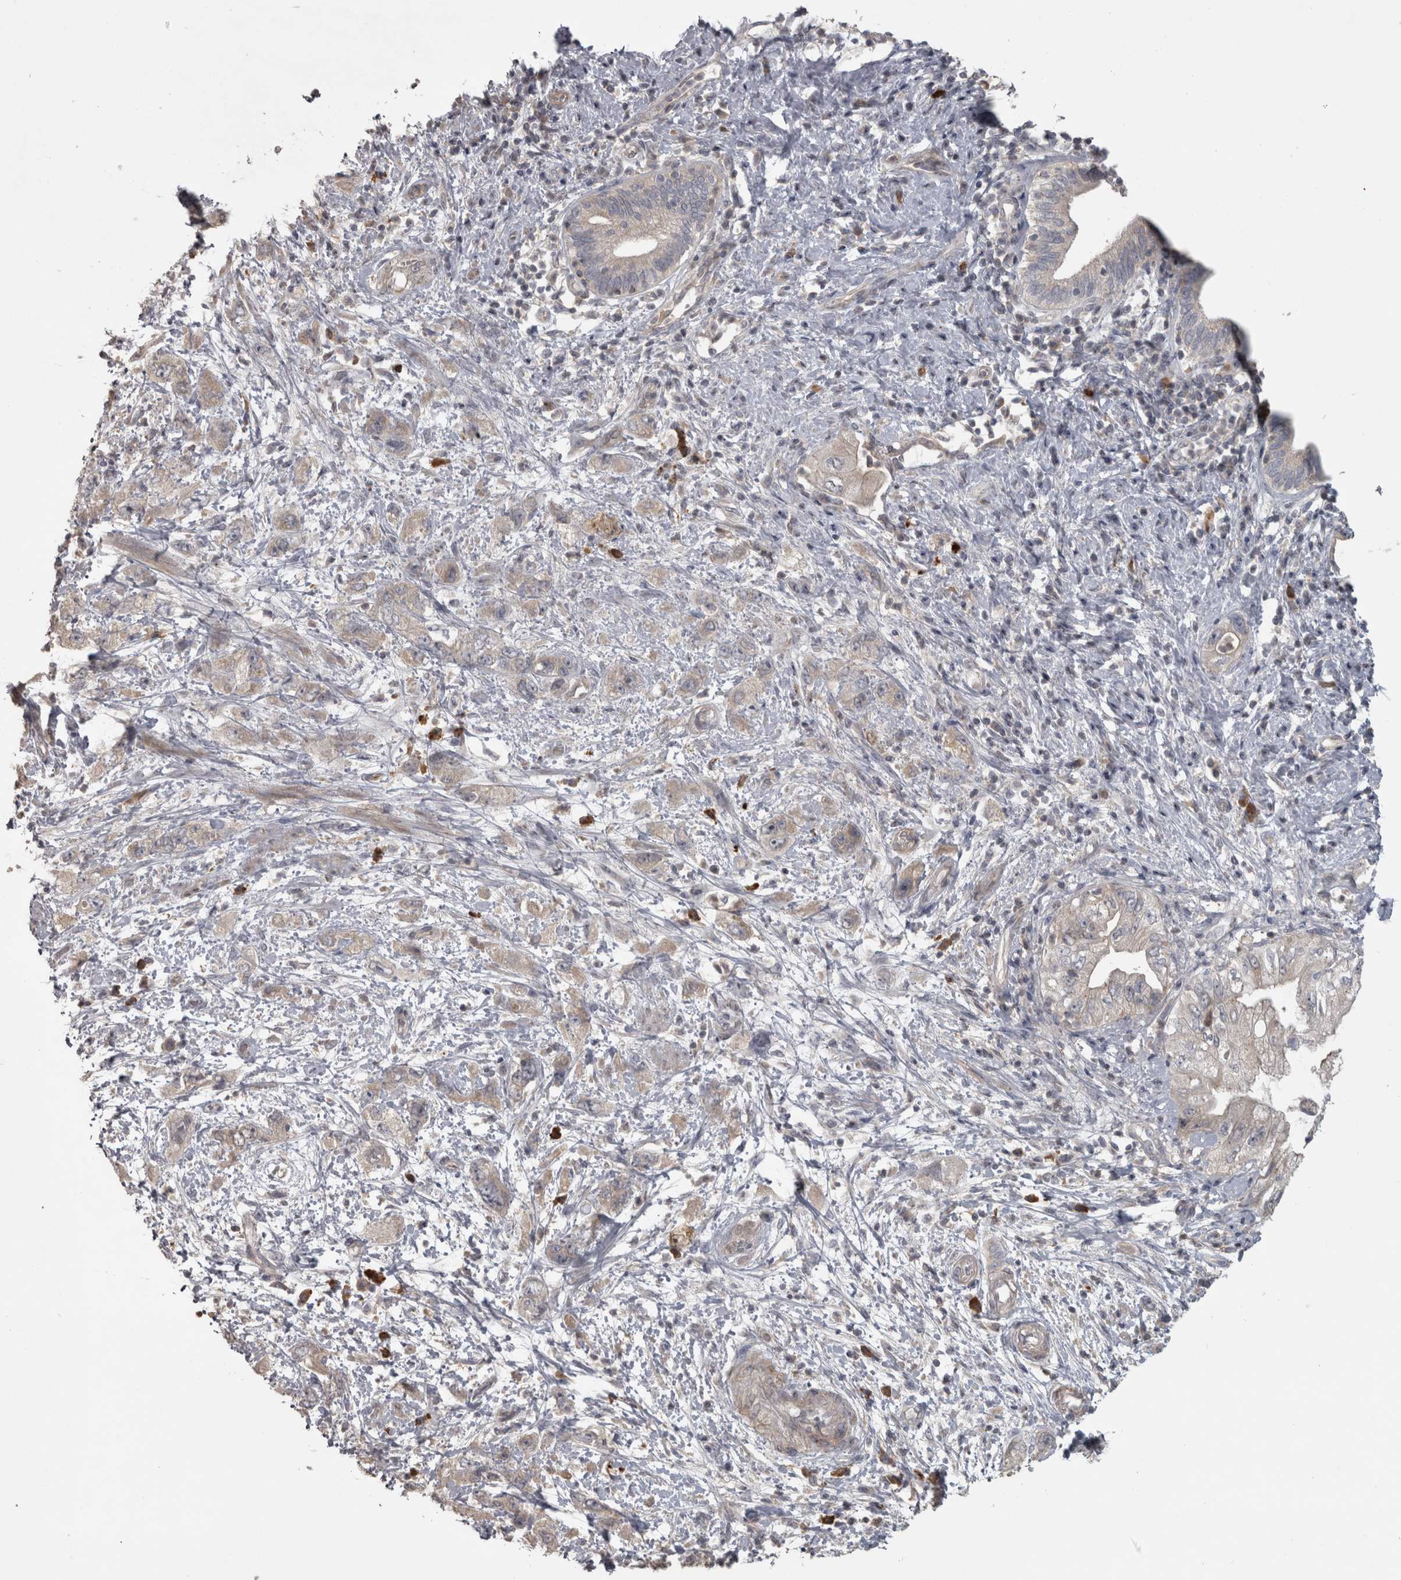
{"staining": {"intensity": "moderate", "quantity": "25%-75%", "location": "cytoplasmic/membranous,nuclear"}, "tissue": "pancreatic cancer", "cell_type": "Tumor cells", "image_type": "cancer", "snomed": [{"axis": "morphology", "description": "Adenocarcinoma, NOS"}, {"axis": "topography", "description": "Pancreas"}], "caption": "An IHC photomicrograph of tumor tissue is shown. Protein staining in brown labels moderate cytoplasmic/membranous and nuclear positivity in pancreatic cancer within tumor cells.", "gene": "SLCO5A1", "patient": {"sex": "female", "age": 73}}